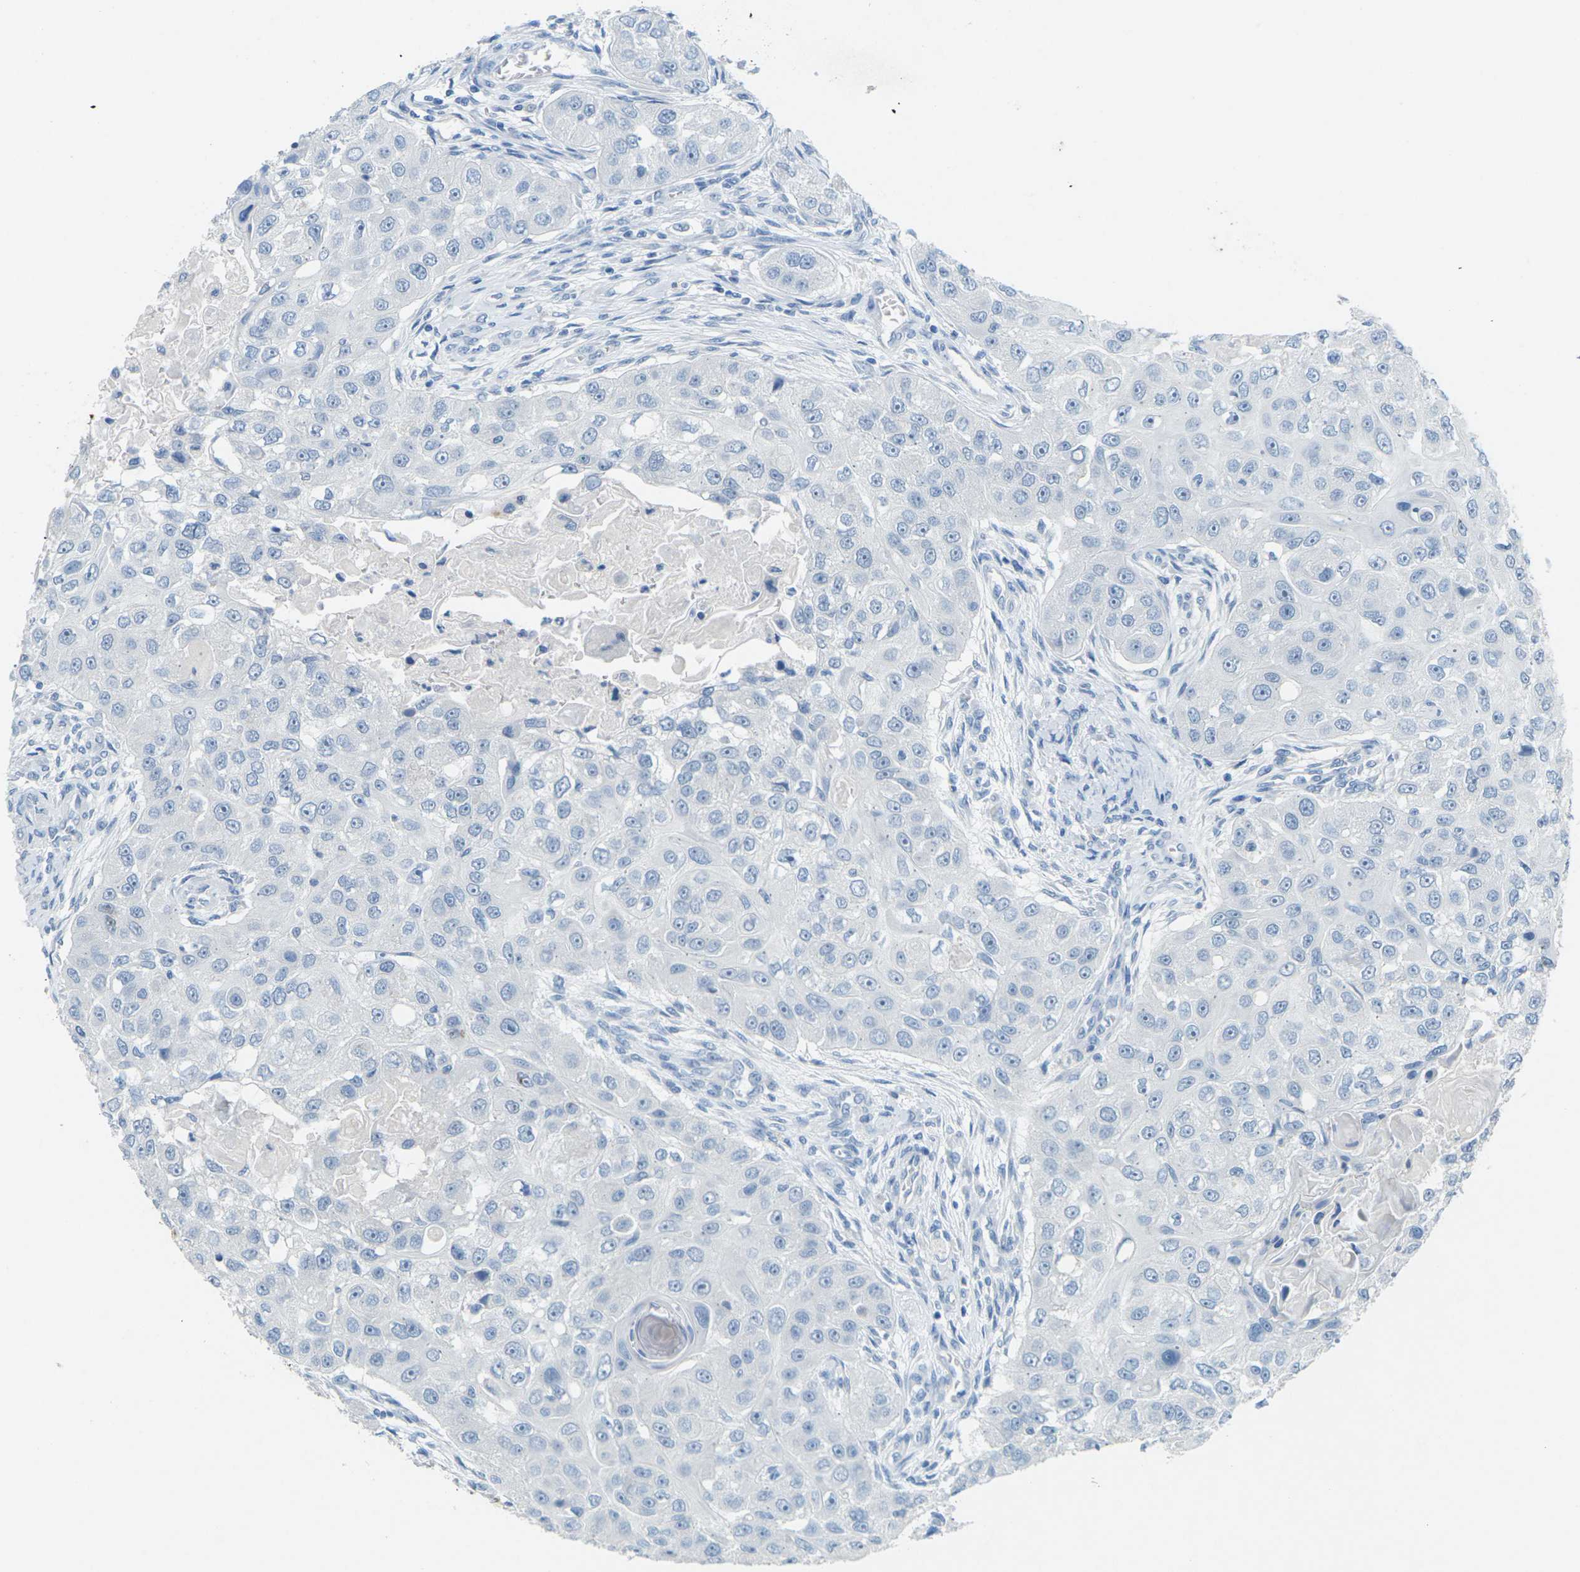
{"staining": {"intensity": "negative", "quantity": "none", "location": "none"}, "tissue": "head and neck cancer", "cell_type": "Tumor cells", "image_type": "cancer", "snomed": [{"axis": "morphology", "description": "Normal tissue, NOS"}, {"axis": "morphology", "description": "Squamous cell carcinoma, NOS"}, {"axis": "topography", "description": "Skeletal muscle"}, {"axis": "topography", "description": "Head-Neck"}], "caption": "Immunohistochemistry (IHC) of squamous cell carcinoma (head and neck) displays no expression in tumor cells.", "gene": "CDH16", "patient": {"sex": "male", "age": 51}}